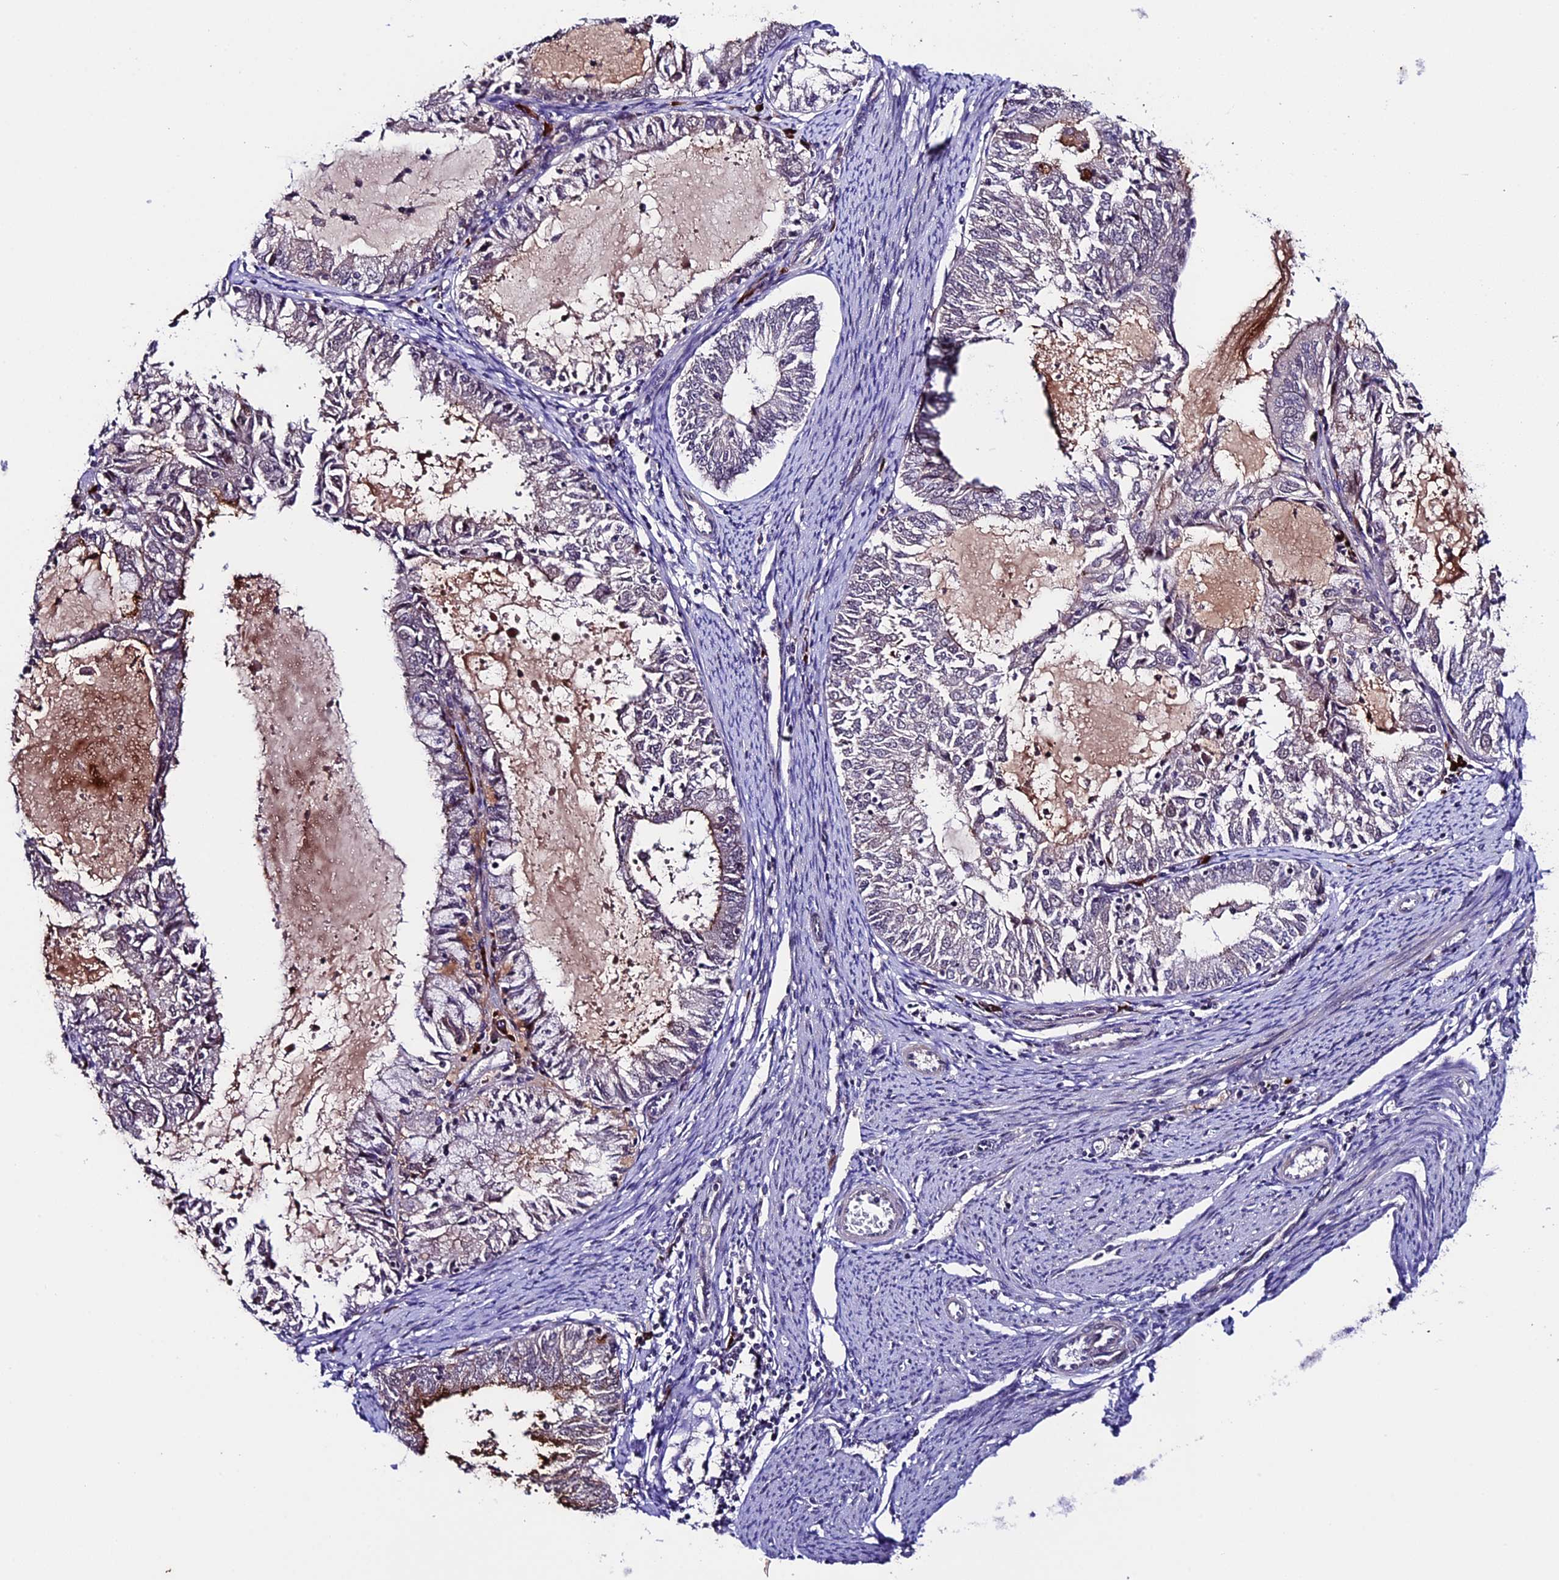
{"staining": {"intensity": "moderate", "quantity": "<25%", "location": "cytoplasmic/membranous"}, "tissue": "endometrial cancer", "cell_type": "Tumor cells", "image_type": "cancer", "snomed": [{"axis": "morphology", "description": "Adenocarcinoma, NOS"}, {"axis": "topography", "description": "Endometrium"}], "caption": "Tumor cells exhibit low levels of moderate cytoplasmic/membranous expression in about <25% of cells in human adenocarcinoma (endometrial). (IHC, brightfield microscopy, high magnification).", "gene": "SIPA1L3", "patient": {"sex": "female", "age": 57}}